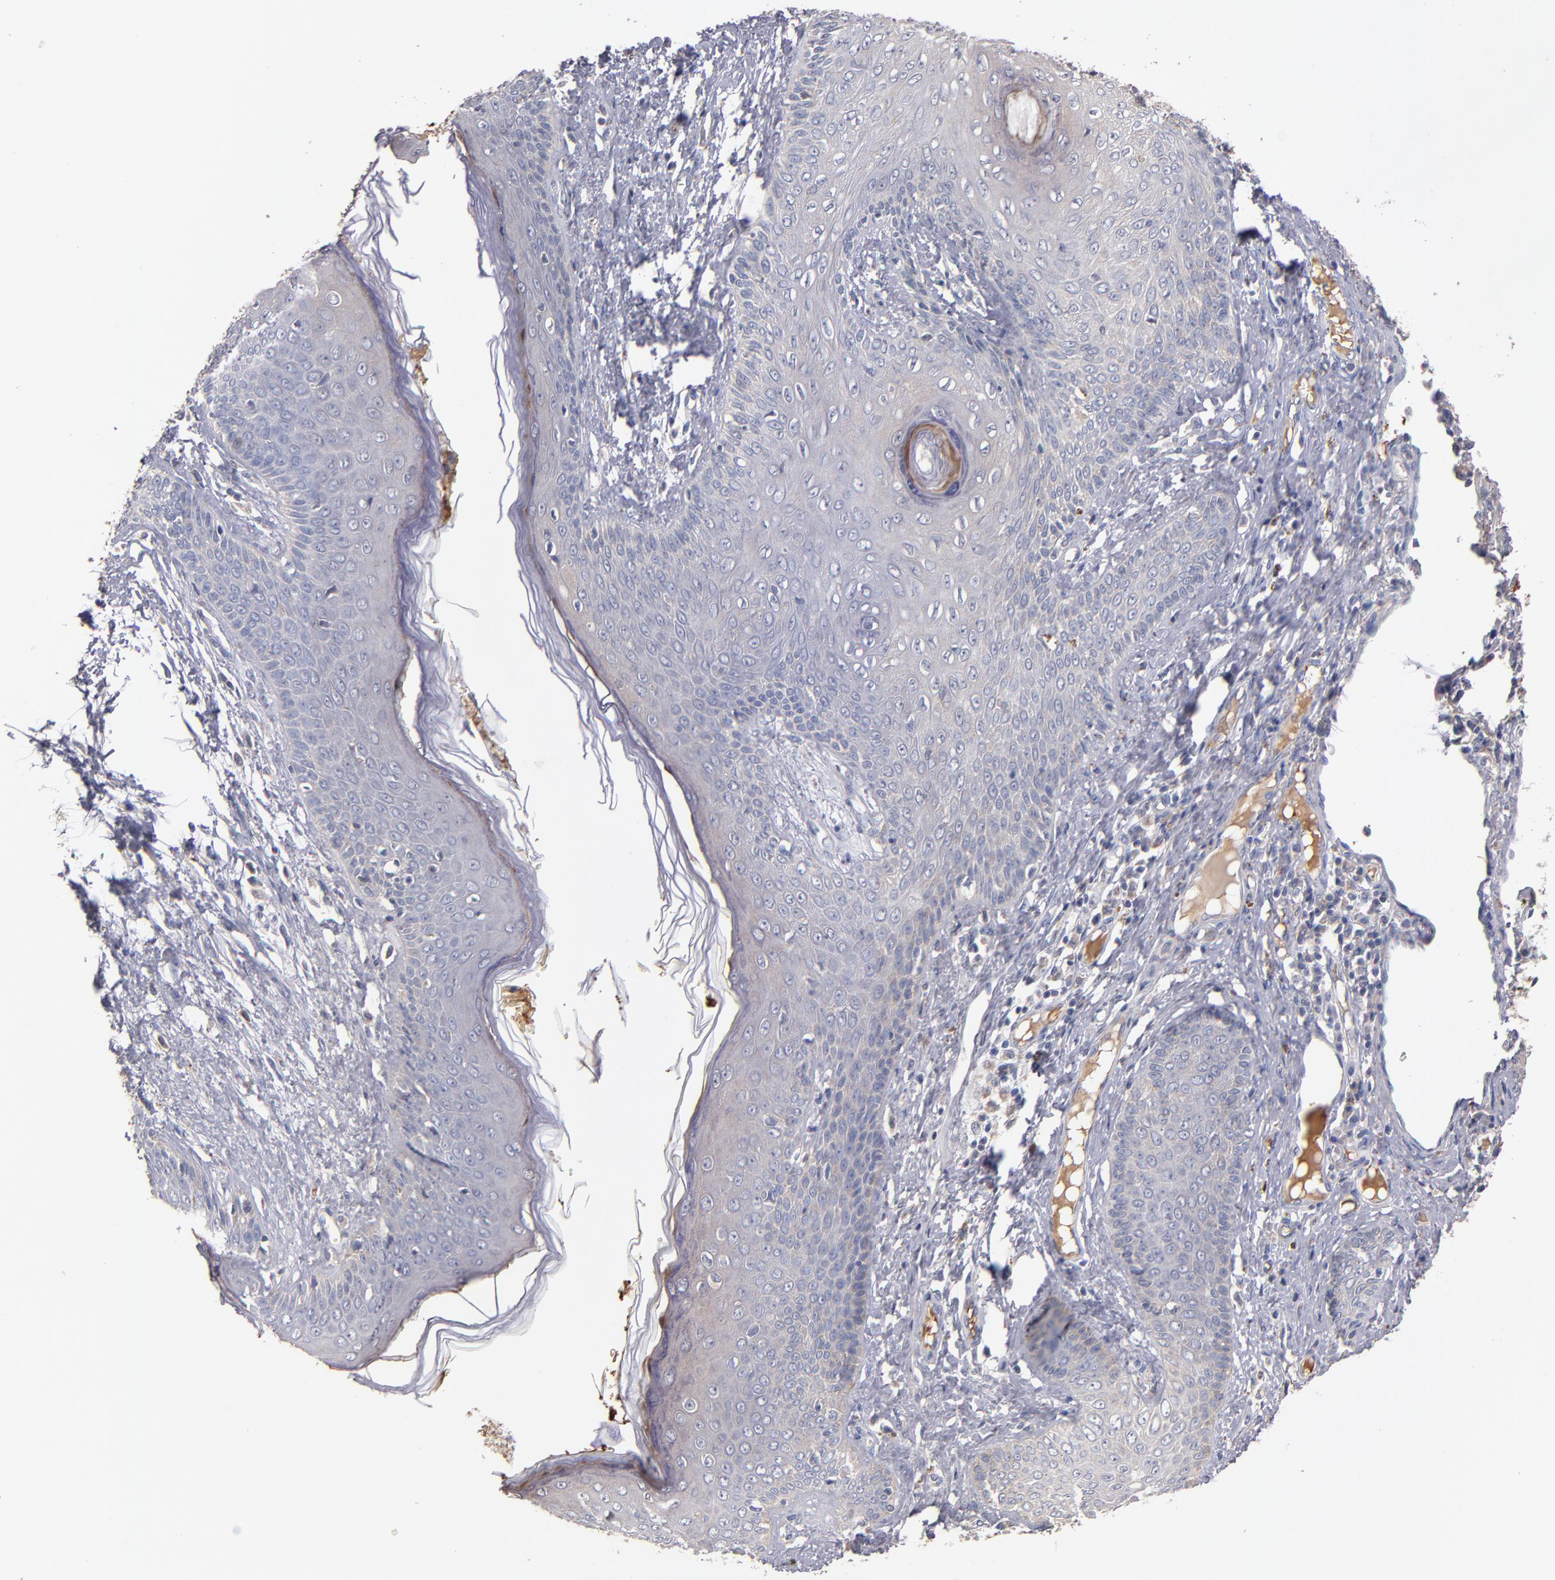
{"staining": {"intensity": "weak", "quantity": "<25%", "location": "cytoplasmic/membranous"}, "tissue": "skin cancer", "cell_type": "Tumor cells", "image_type": "cancer", "snomed": [{"axis": "morphology", "description": "Basal cell carcinoma"}, {"axis": "topography", "description": "Skin"}], "caption": "IHC micrograph of skin cancer stained for a protein (brown), which exhibits no expression in tumor cells. (IHC, brightfield microscopy, high magnification).", "gene": "DACT1", "patient": {"sex": "female", "age": 64}}